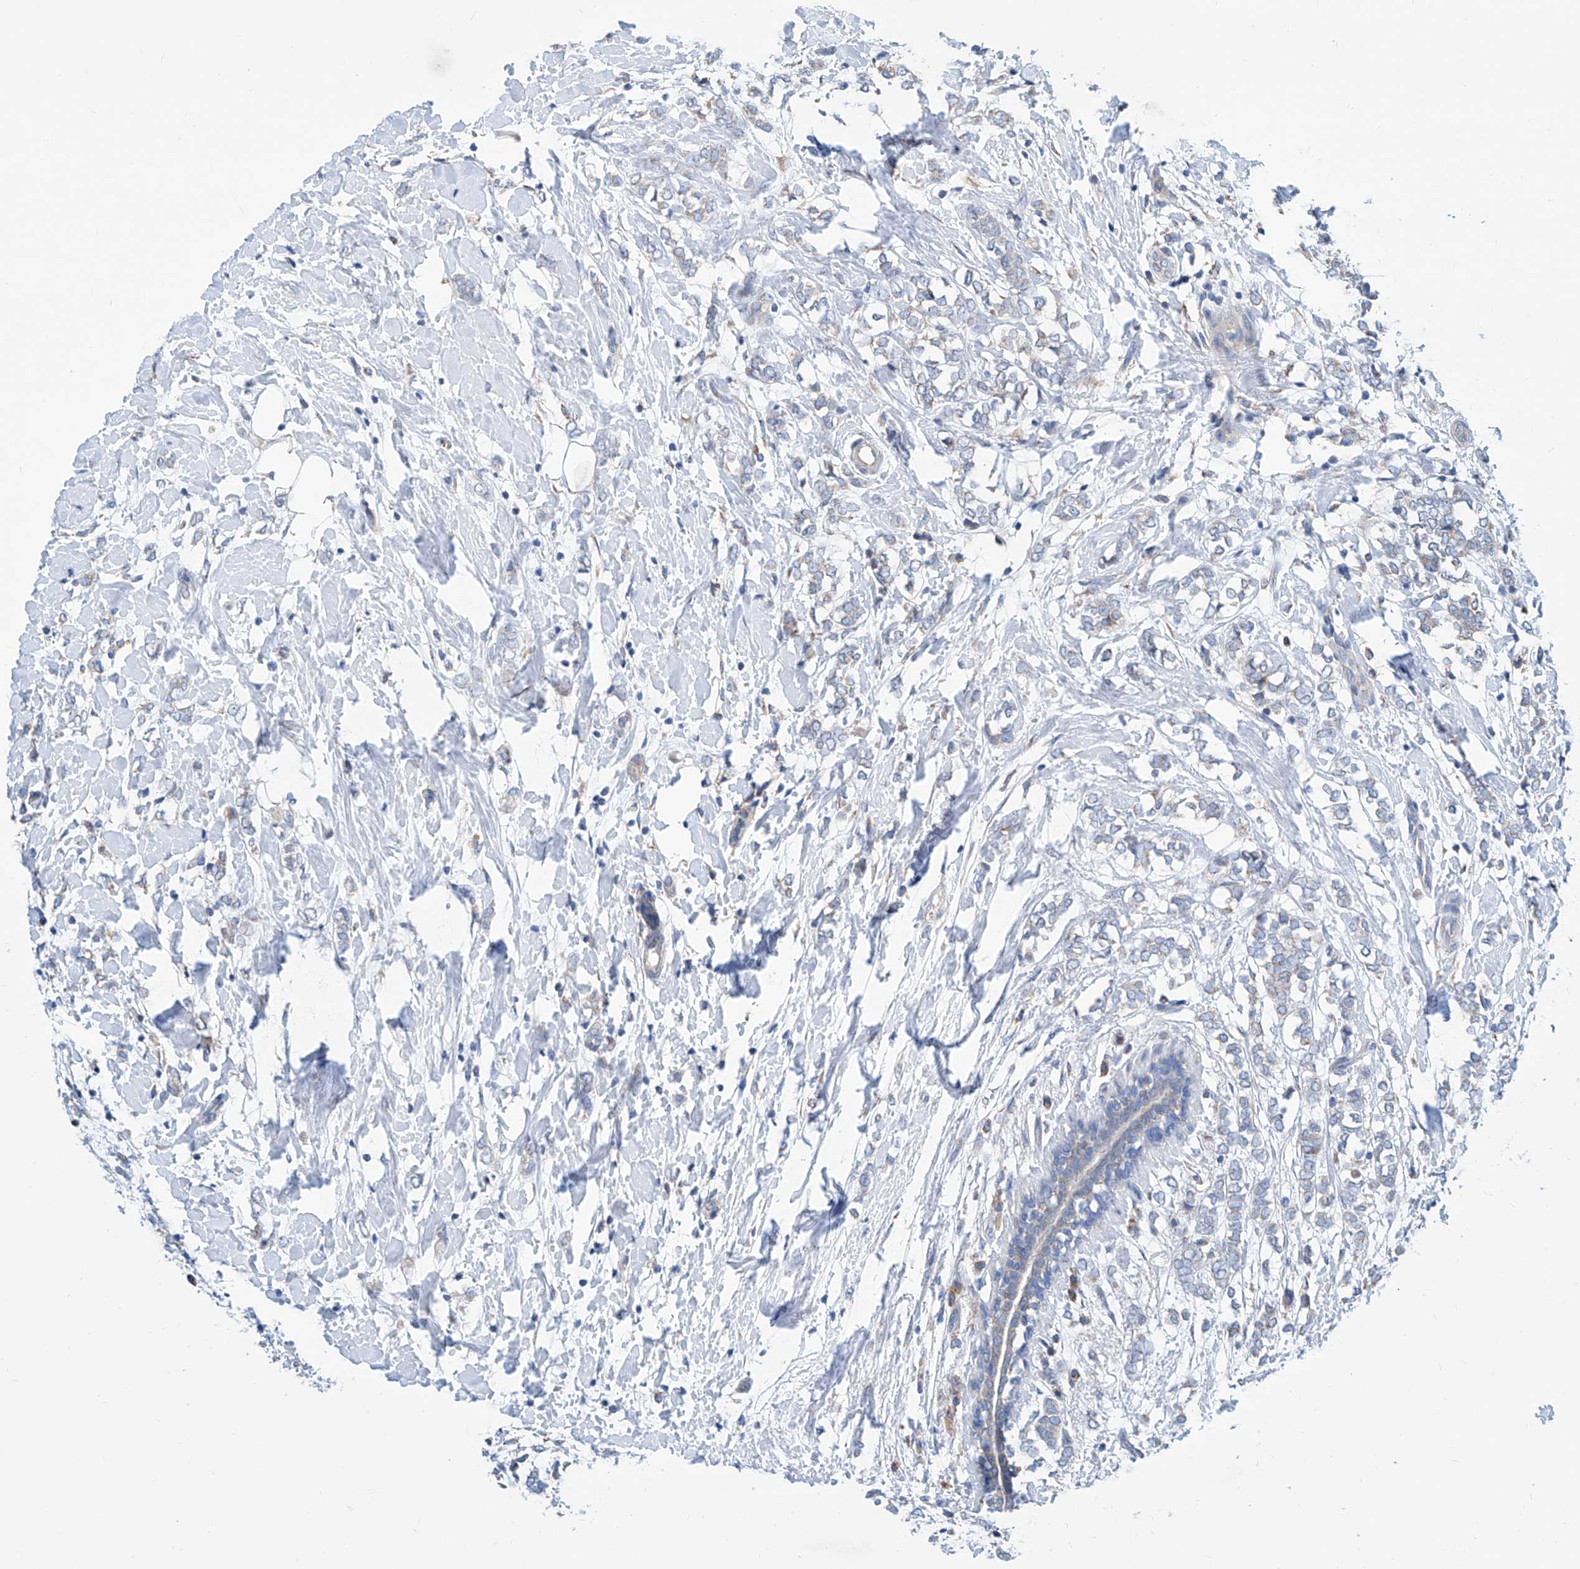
{"staining": {"intensity": "negative", "quantity": "none", "location": "none"}, "tissue": "breast cancer", "cell_type": "Tumor cells", "image_type": "cancer", "snomed": [{"axis": "morphology", "description": "Normal tissue, NOS"}, {"axis": "morphology", "description": "Lobular carcinoma"}, {"axis": "topography", "description": "Breast"}], "caption": "This is an IHC micrograph of breast cancer (lobular carcinoma). There is no staining in tumor cells.", "gene": "MAD2L1", "patient": {"sex": "female", "age": 47}}